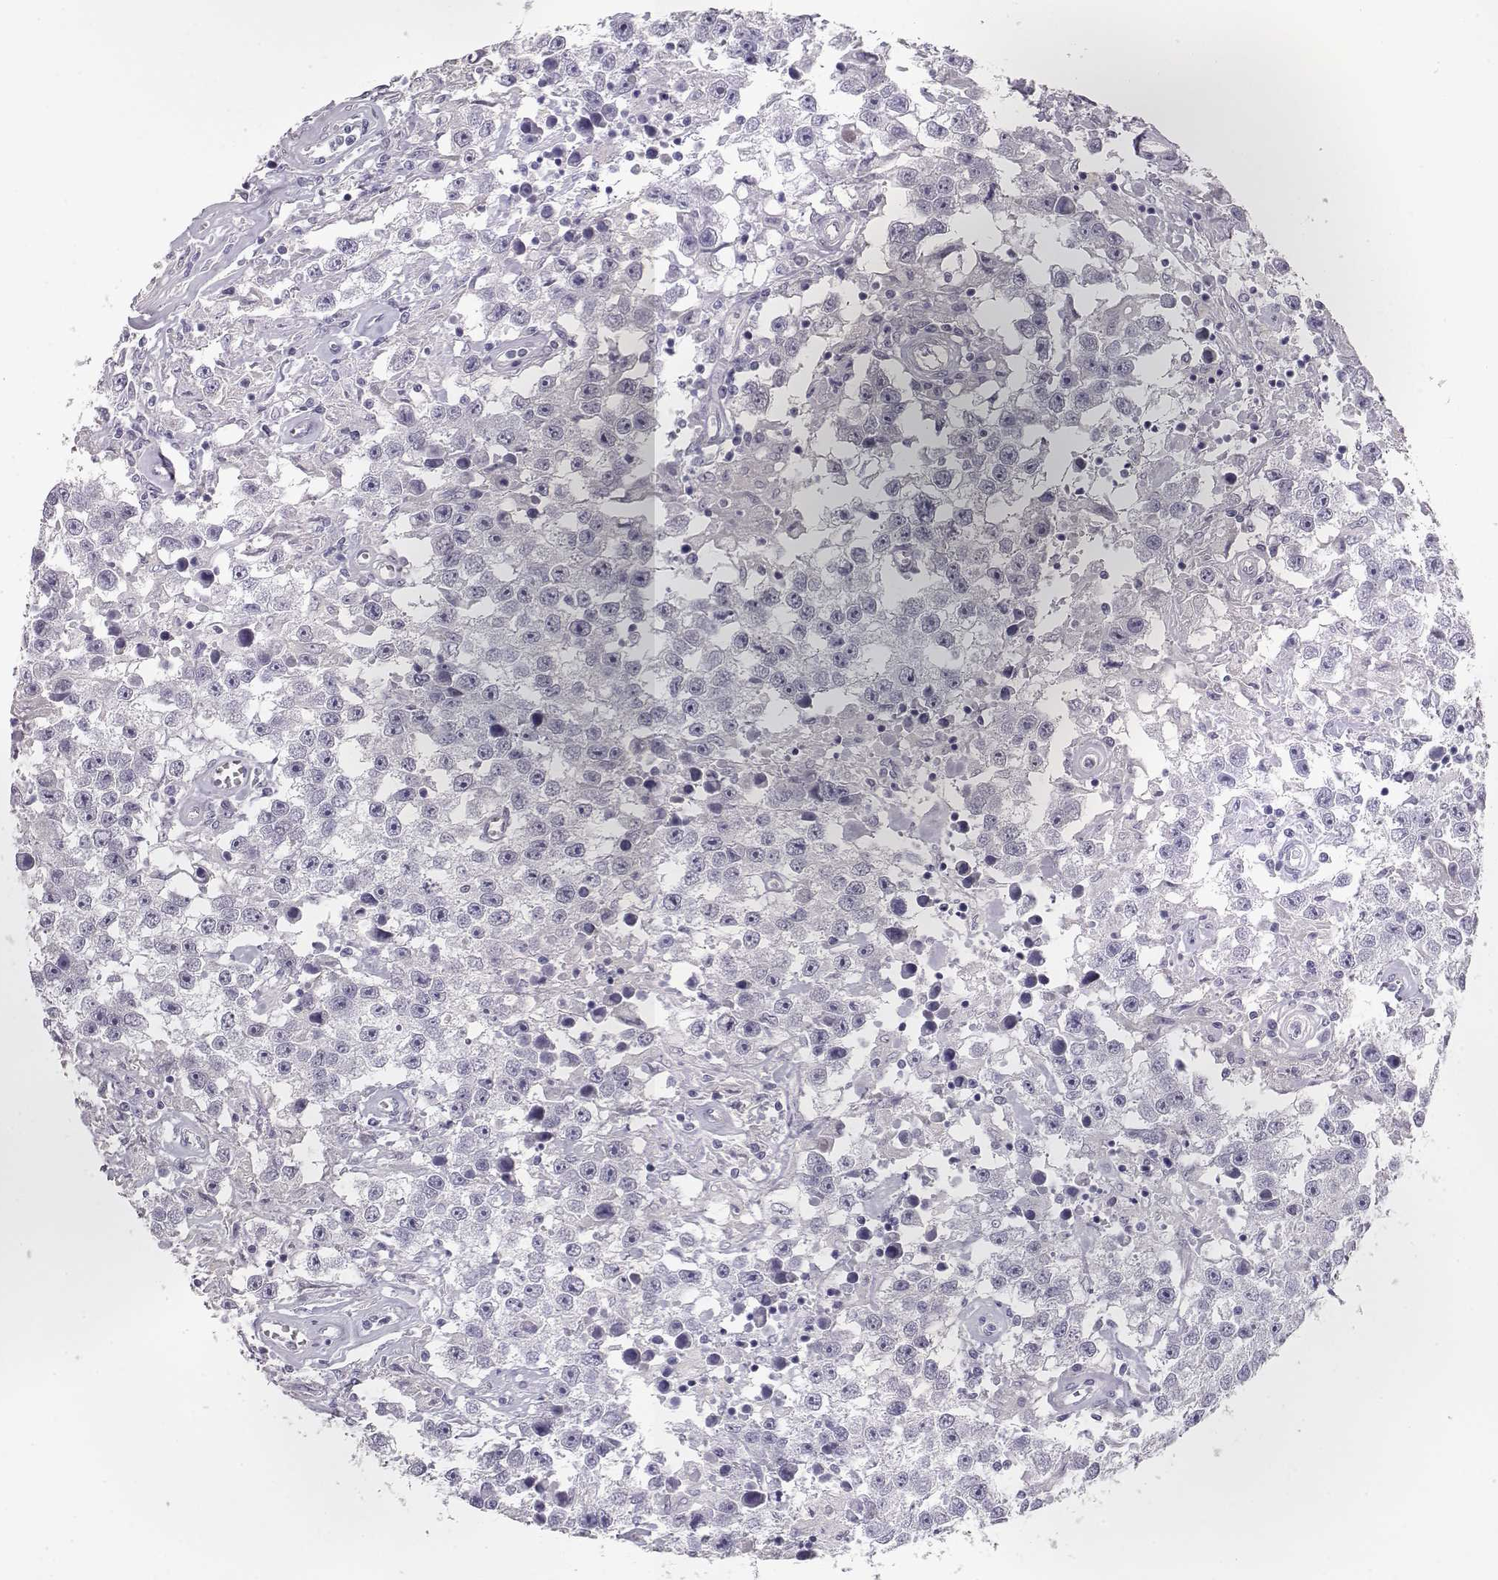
{"staining": {"intensity": "negative", "quantity": "none", "location": "none"}, "tissue": "testis cancer", "cell_type": "Tumor cells", "image_type": "cancer", "snomed": [{"axis": "morphology", "description": "Seminoma, NOS"}, {"axis": "topography", "description": "Testis"}], "caption": "Immunohistochemistry histopathology image of human seminoma (testis) stained for a protein (brown), which displays no expression in tumor cells.", "gene": "LAMB3", "patient": {"sex": "male", "age": 43}}